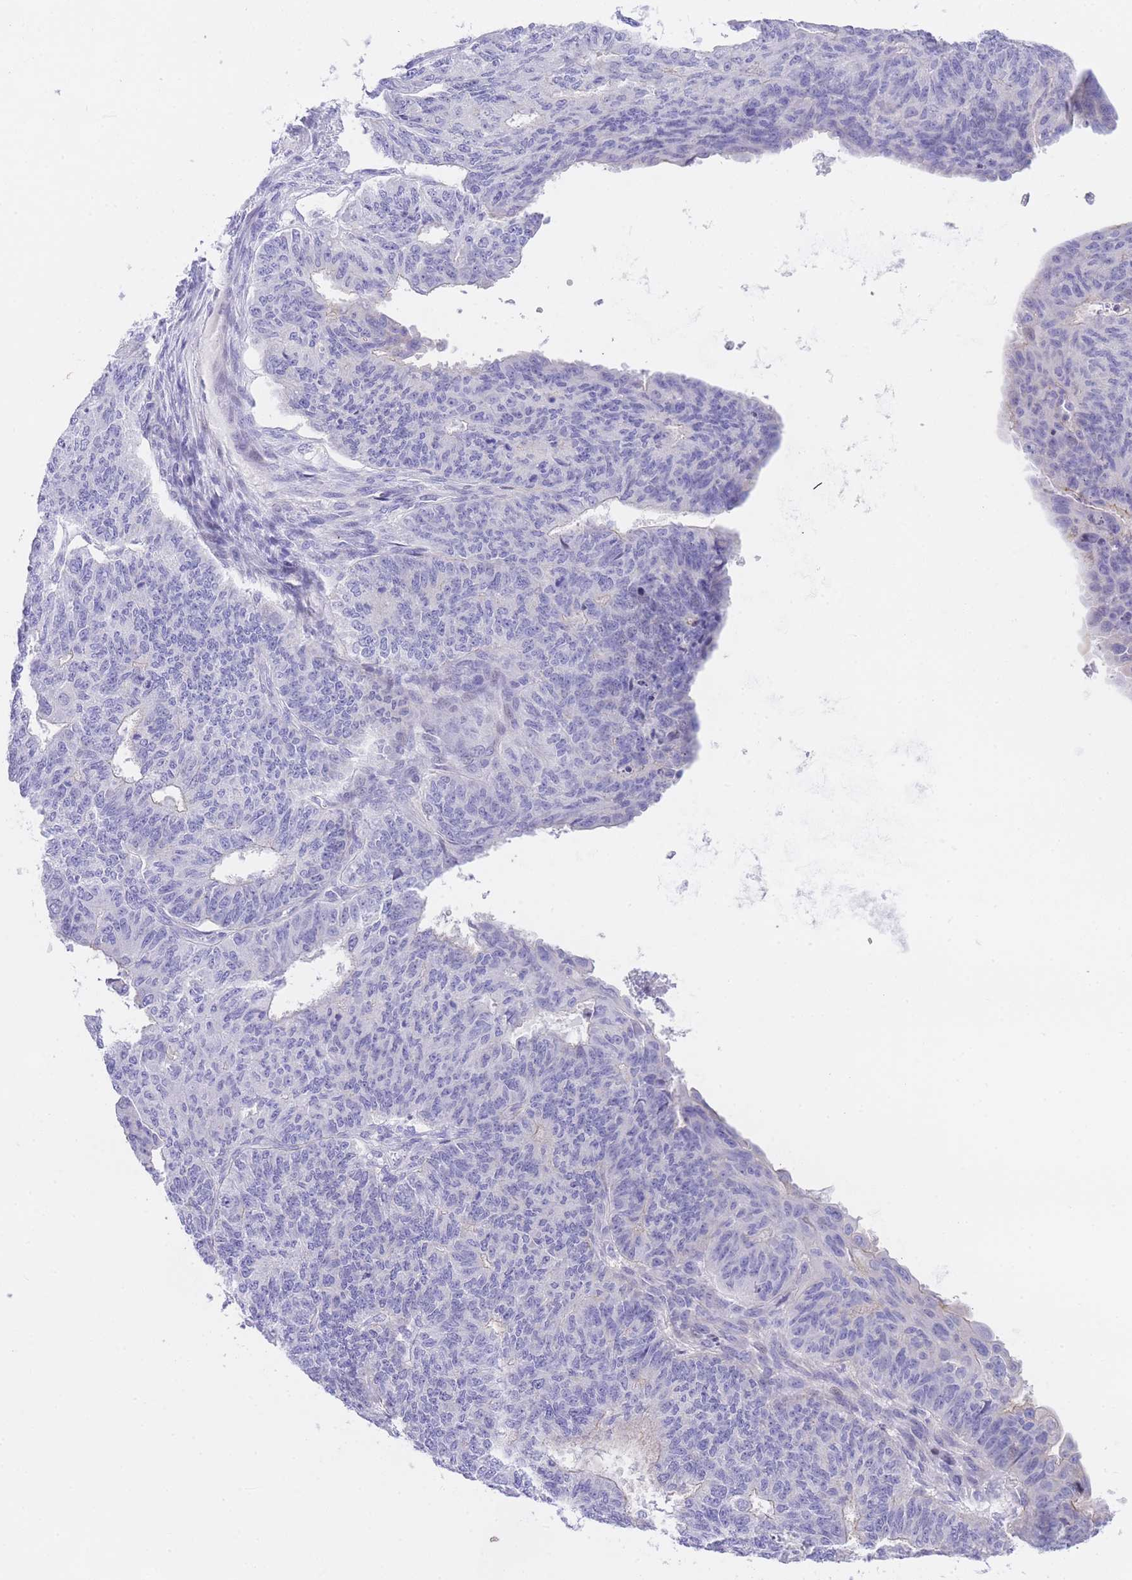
{"staining": {"intensity": "negative", "quantity": "none", "location": "none"}, "tissue": "endometrial cancer", "cell_type": "Tumor cells", "image_type": "cancer", "snomed": [{"axis": "morphology", "description": "Adenocarcinoma, NOS"}, {"axis": "topography", "description": "Endometrium"}], "caption": "Human endometrial adenocarcinoma stained for a protein using immunohistochemistry (IHC) shows no expression in tumor cells.", "gene": "TIFAB", "patient": {"sex": "female", "age": 32}}